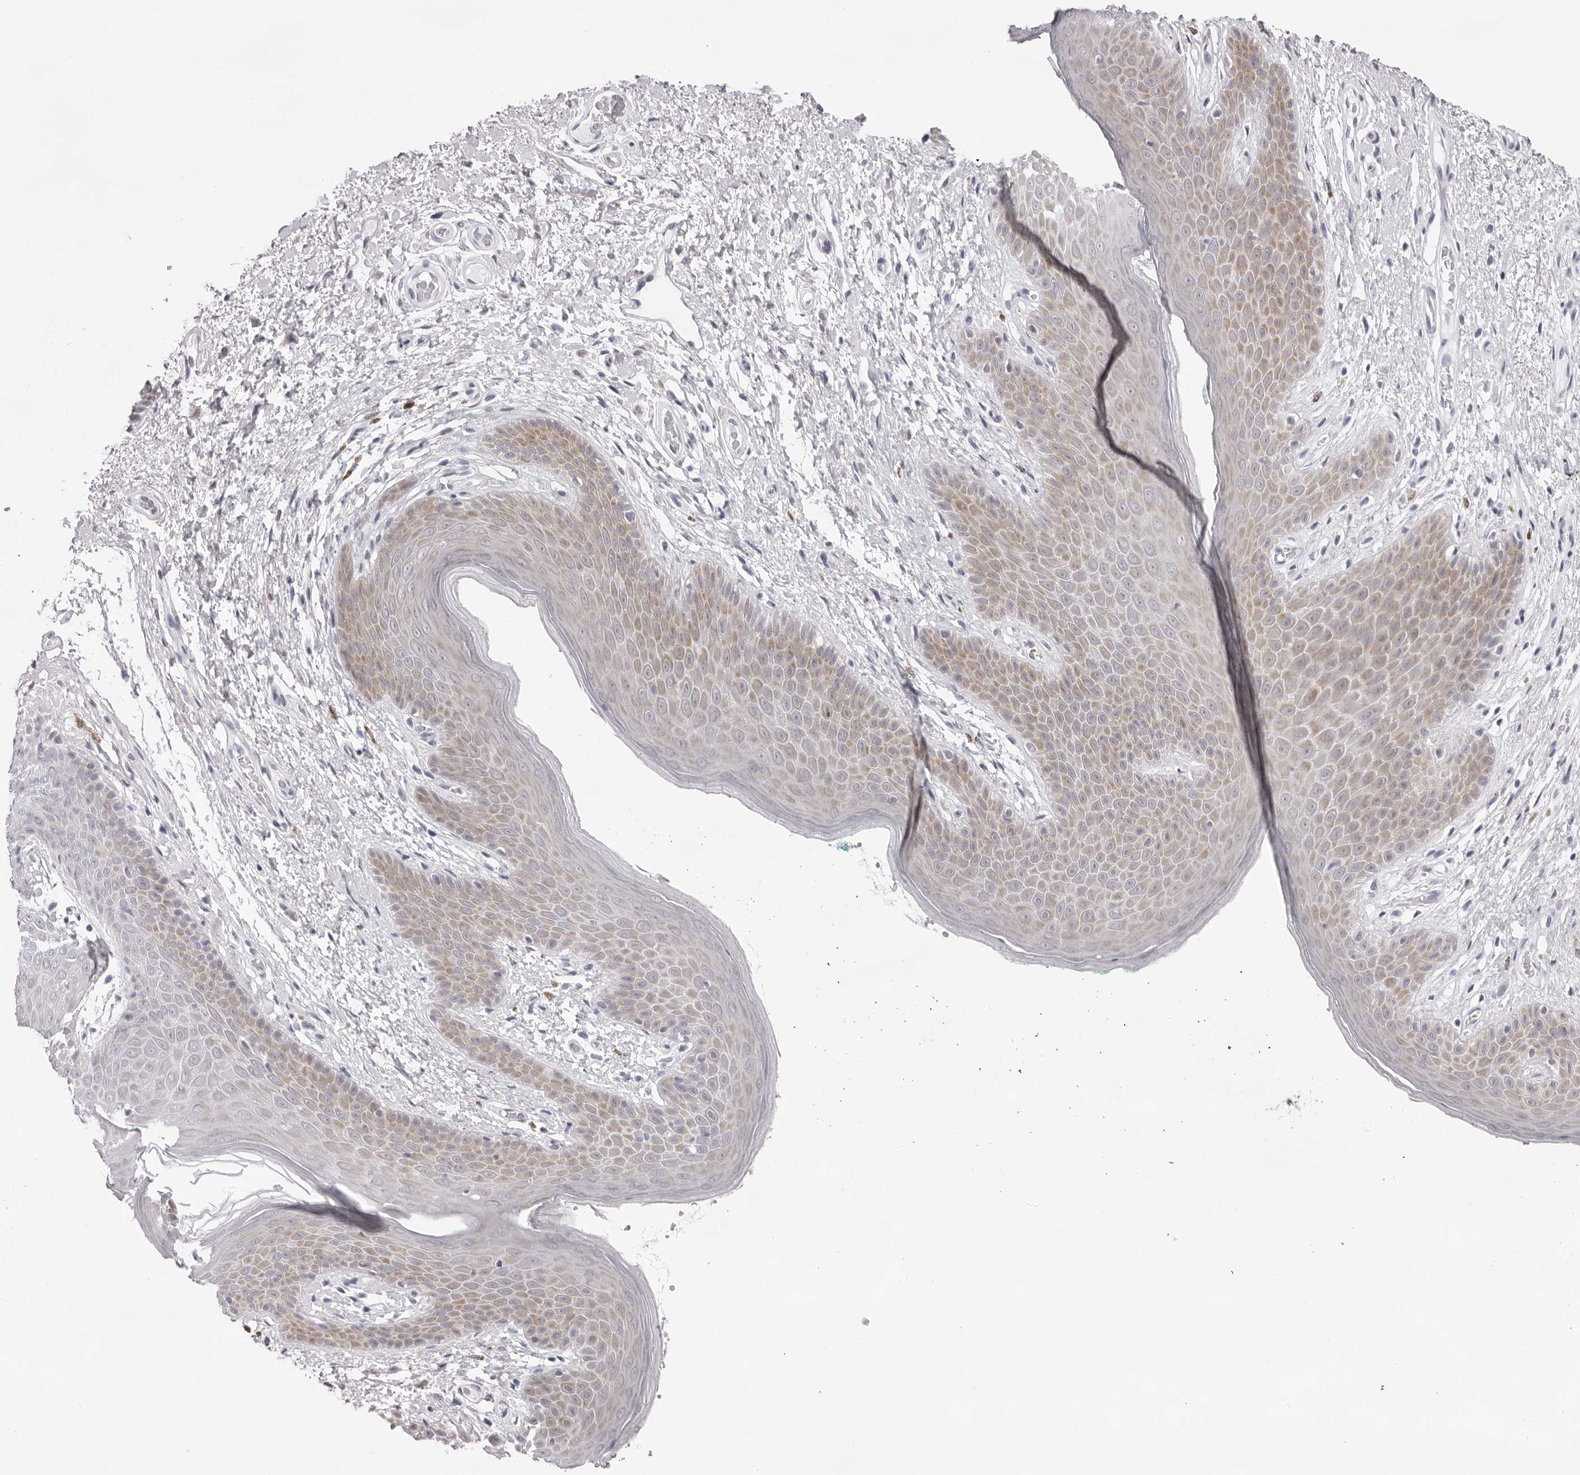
{"staining": {"intensity": "moderate", "quantity": "<25%", "location": "cytoplasmic/membranous"}, "tissue": "skin", "cell_type": "Epidermal cells", "image_type": "normal", "snomed": [{"axis": "morphology", "description": "Normal tissue, NOS"}, {"axis": "topography", "description": "Anal"}], "caption": "Immunohistochemistry (IHC) histopathology image of unremarkable skin stained for a protein (brown), which shows low levels of moderate cytoplasmic/membranous staining in approximately <25% of epidermal cells.", "gene": "SMIM2", "patient": {"sex": "male", "age": 74}}